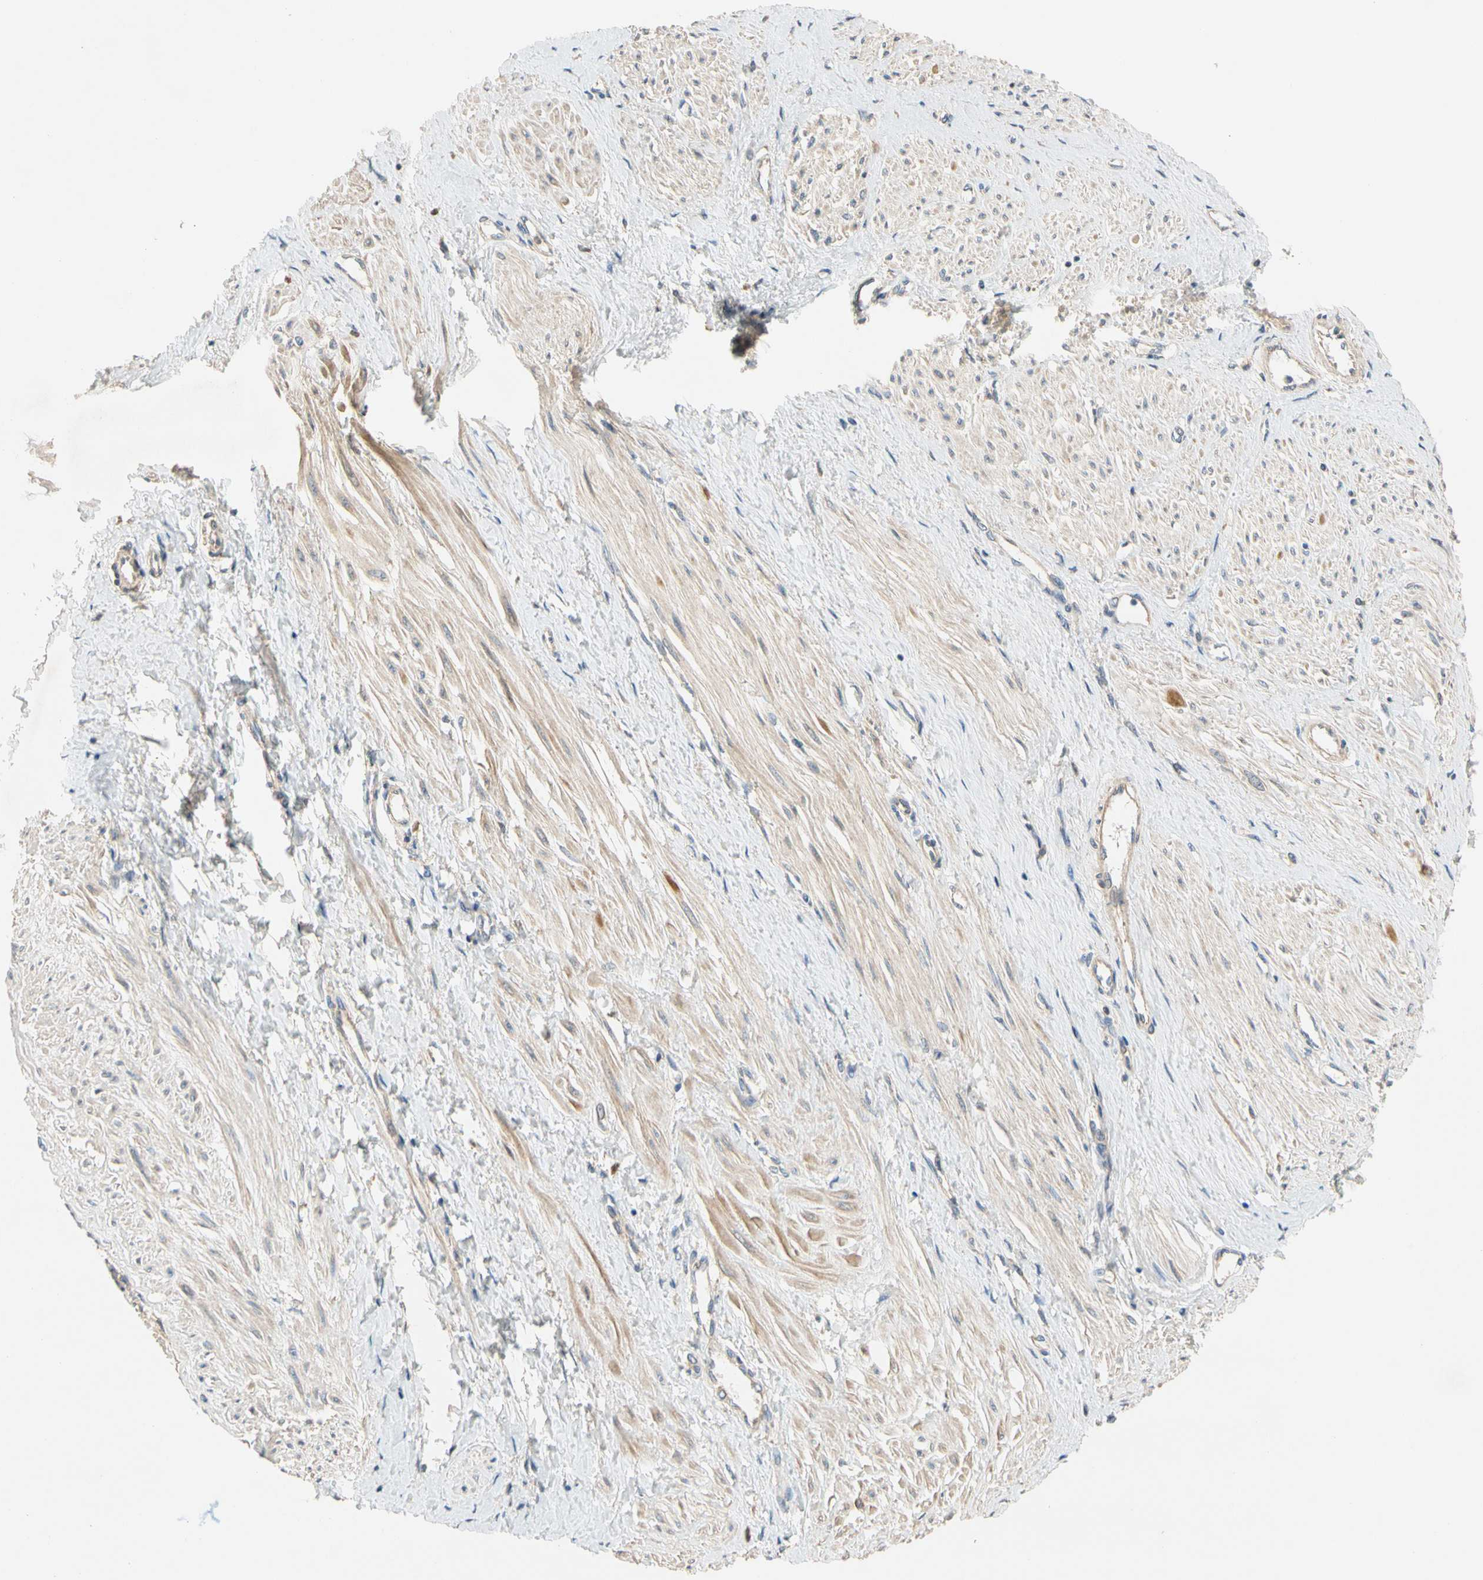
{"staining": {"intensity": "weak", "quantity": "25%-75%", "location": "cytoplasmic/membranous"}, "tissue": "smooth muscle", "cell_type": "Smooth muscle cells", "image_type": "normal", "snomed": [{"axis": "morphology", "description": "Normal tissue, NOS"}, {"axis": "topography", "description": "Smooth muscle"}, {"axis": "topography", "description": "Uterus"}], "caption": "Approximately 25%-75% of smooth muscle cells in unremarkable human smooth muscle reveal weak cytoplasmic/membranous protein expression as visualized by brown immunohistochemical staining.", "gene": "USP12", "patient": {"sex": "female", "age": 39}}